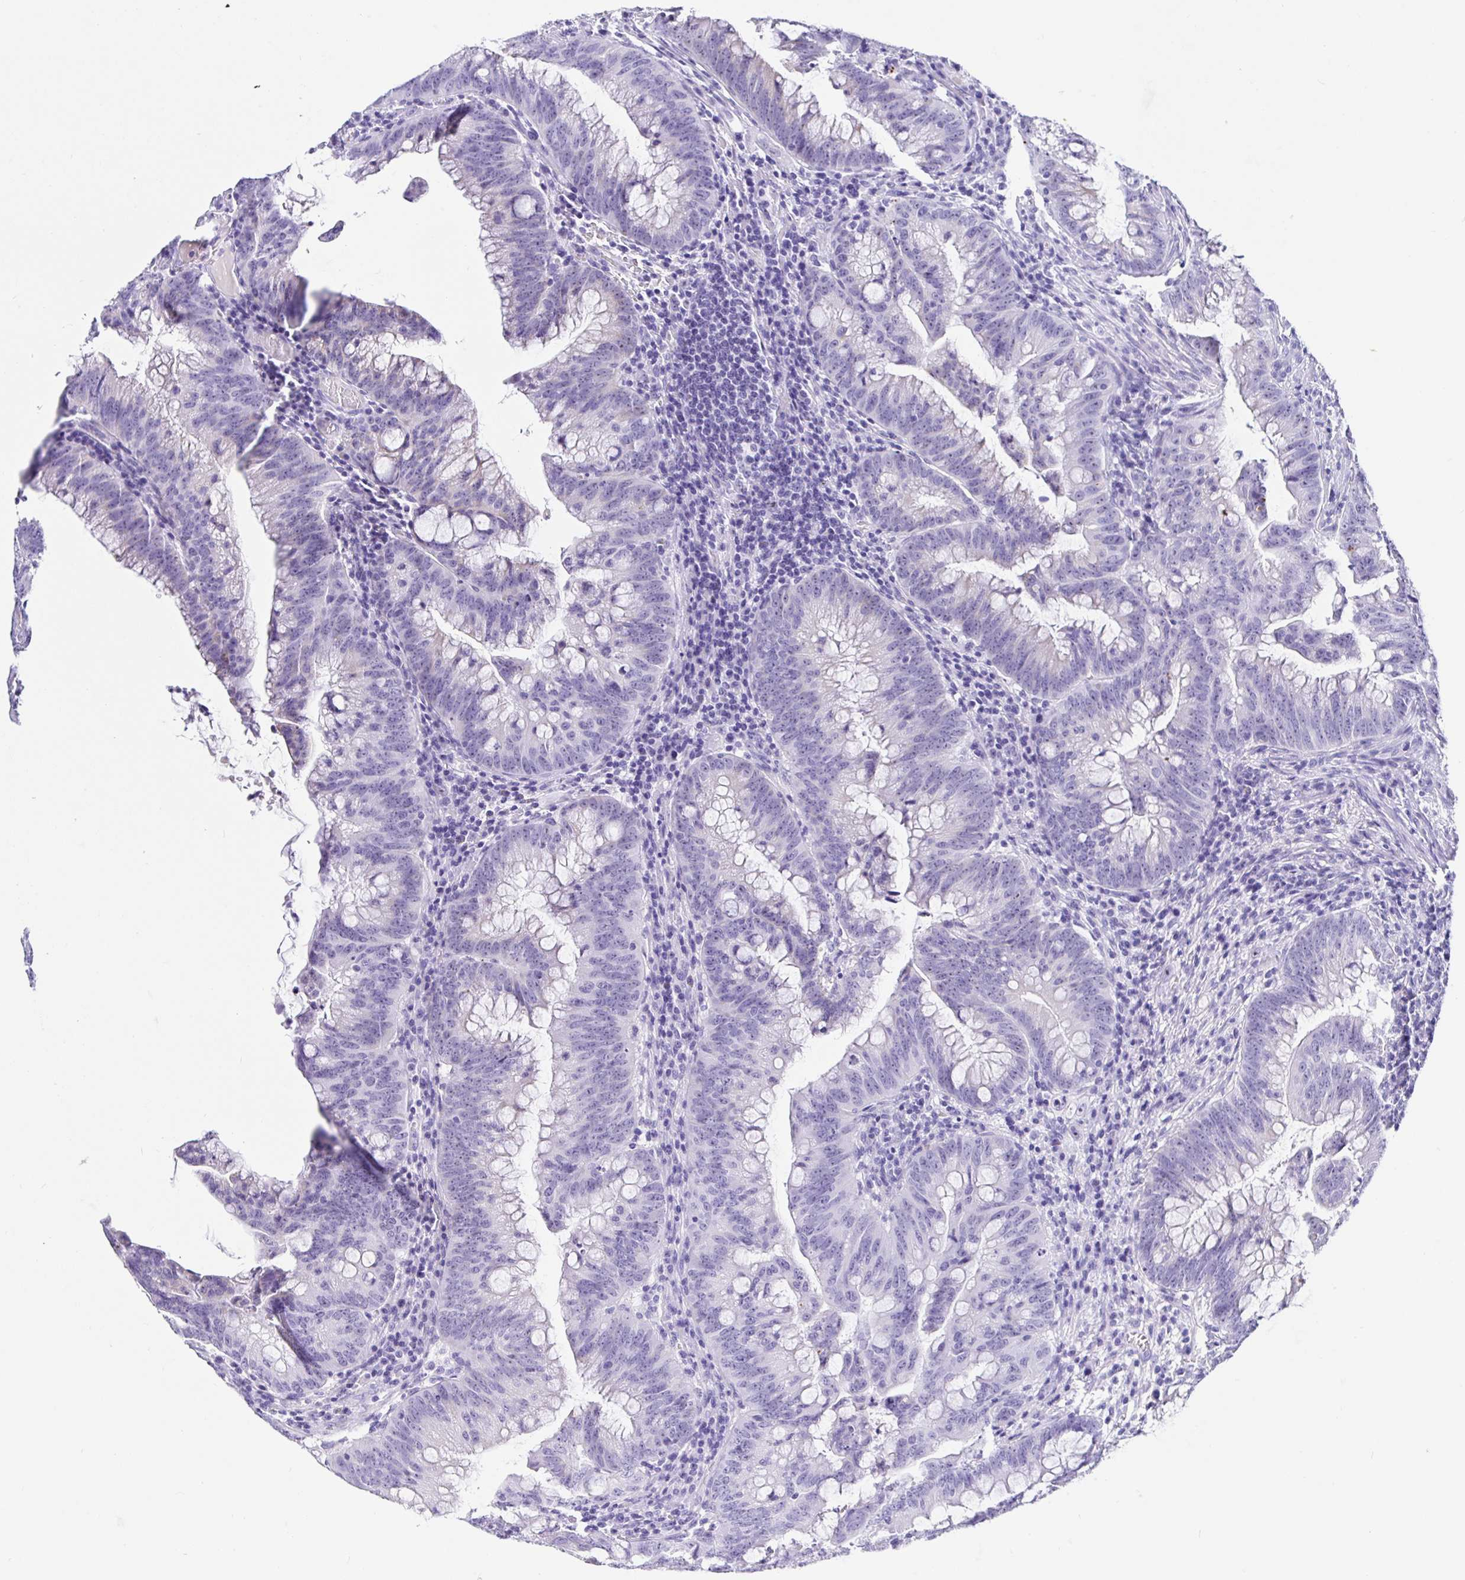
{"staining": {"intensity": "negative", "quantity": "none", "location": "none"}, "tissue": "colorectal cancer", "cell_type": "Tumor cells", "image_type": "cancer", "snomed": [{"axis": "morphology", "description": "Adenocarcinoma, NOS"}, {"axis": "topography", "description": "Colon"}], "caption": "Immunohistochemistry photomicrograph of neoplastic tissue: colorectal cancer (adenocarcinoma) stained with DAB displays no significant protein expression in tumor cells.", "gene": "PRAMEF19", "patient": {"sex": "male", "age": 62}}